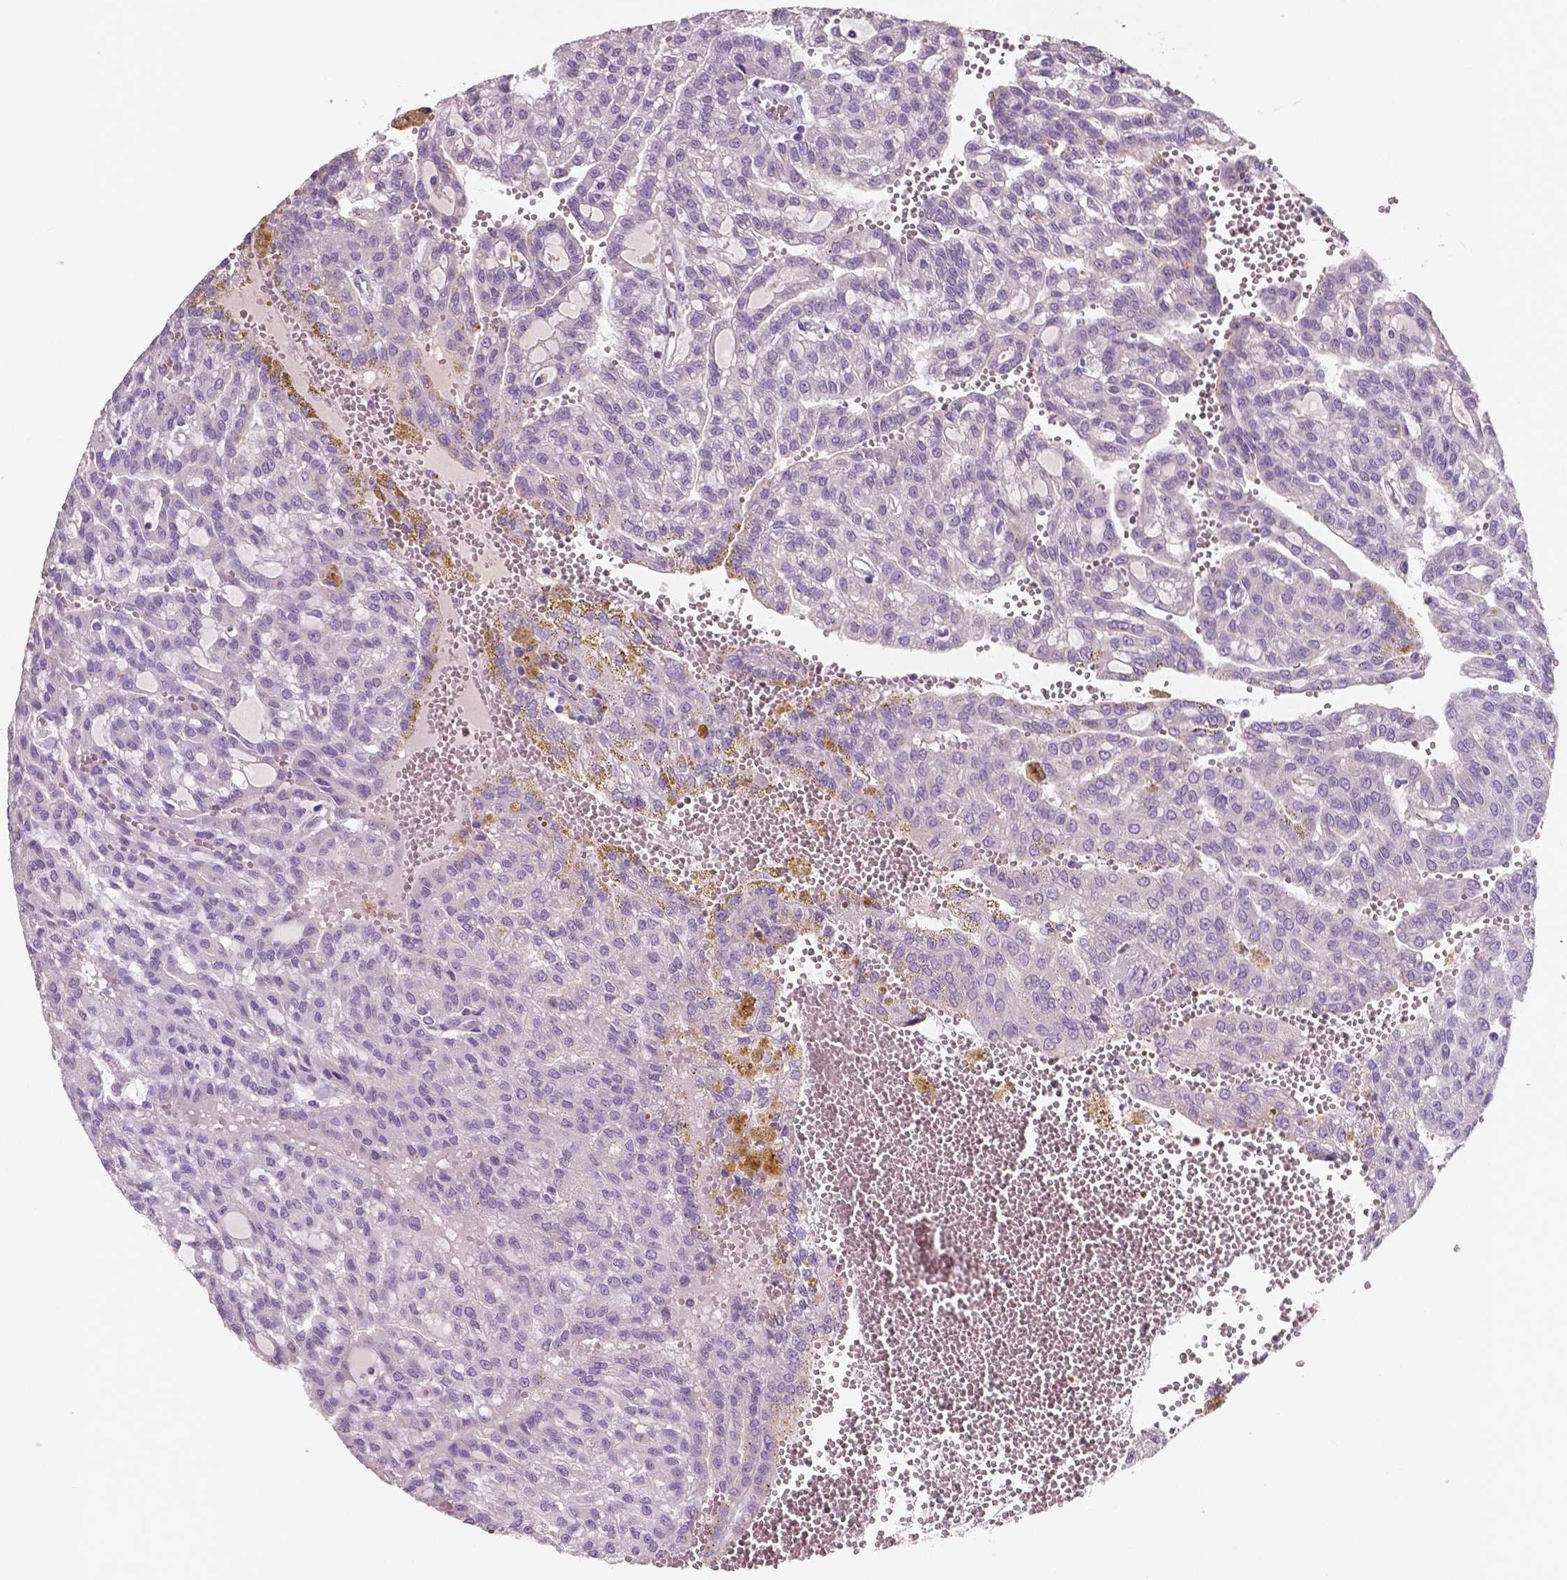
{"staining": {"intensity": "negative", "quantity": "none", "location": "none"}, "tissue": "renal cancer", "cell_type": "Tumor cells", "image_type": "cancer", "snomed": [{"axis": "morphology", "description": "Adenocarcinoma, NOS"}, {"axis": "topography", "description": "Kidney"}], "caption": "This is an immunohistochemistry (IHC) histopathology image of renal cancer. There is no staining in tumor cells.", "gene": "LSM14B", "patient": {"sex": "male", "age": 63}}